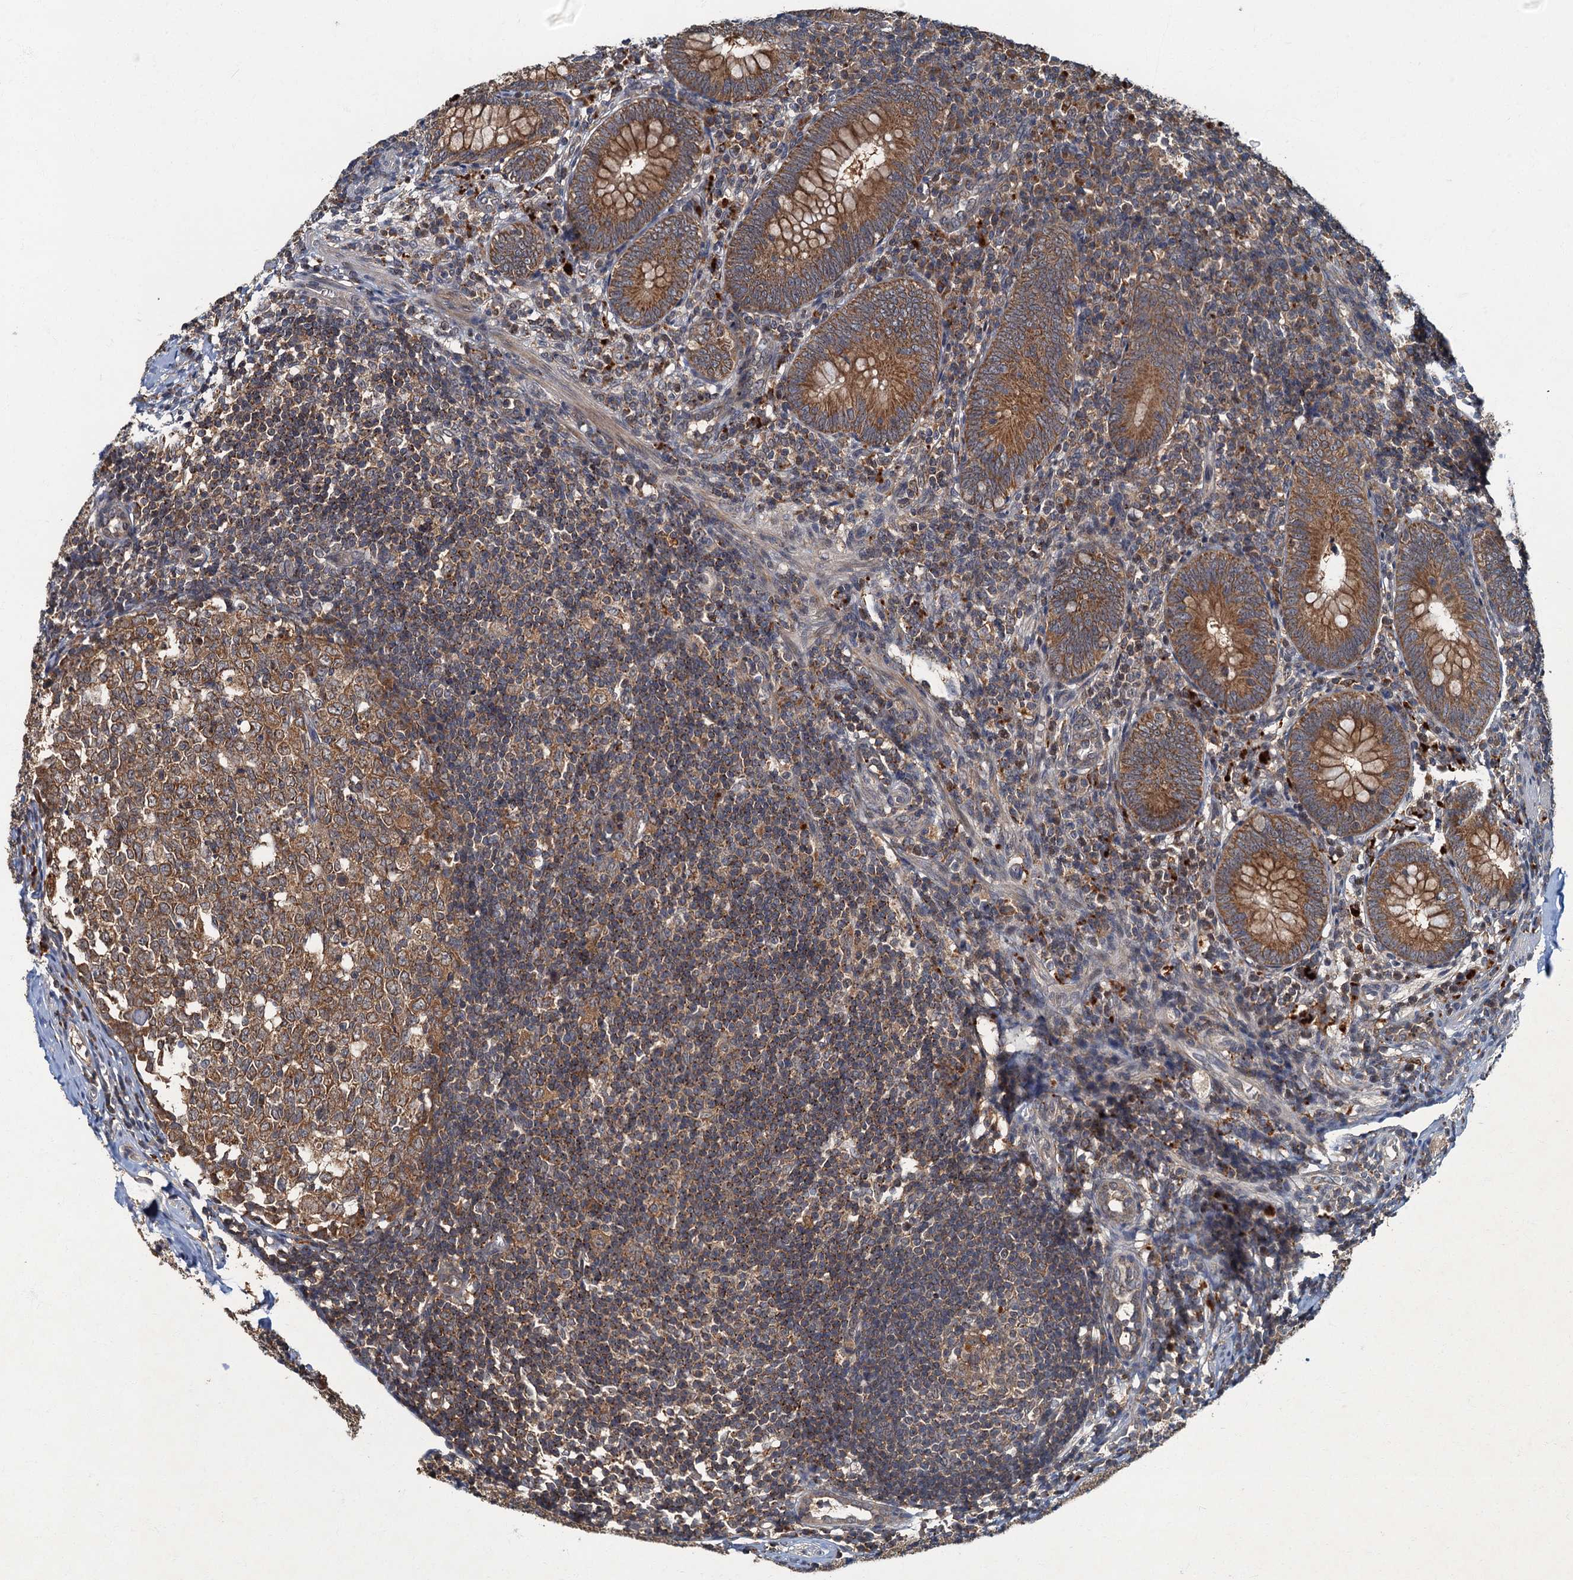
{"staining": {"intensity": "moderate", "quantity": ">75%", "location": "cytoplasmic/membranous"}, "tissue": "appendix", "cell_type": "Glandular cells", "image_type": "normal", "snomed": [{"axis": "morphology", "description": "Normal tissue, NOS"}, {"axis": "topography", "description": "Appendix"}], "caption": "High-magnification brightfield microscopy of normal appendix stained with DAB (3,3'-diaminobenzidine) (brown) and counterstained with hematoxylin (blue). glandular cells exhibit moderate cytoplasmic/membranous positivity is appreciated in about>75% of cells.", "gene": "WDCP", "patient": {"sex": "male", "age": 14}}